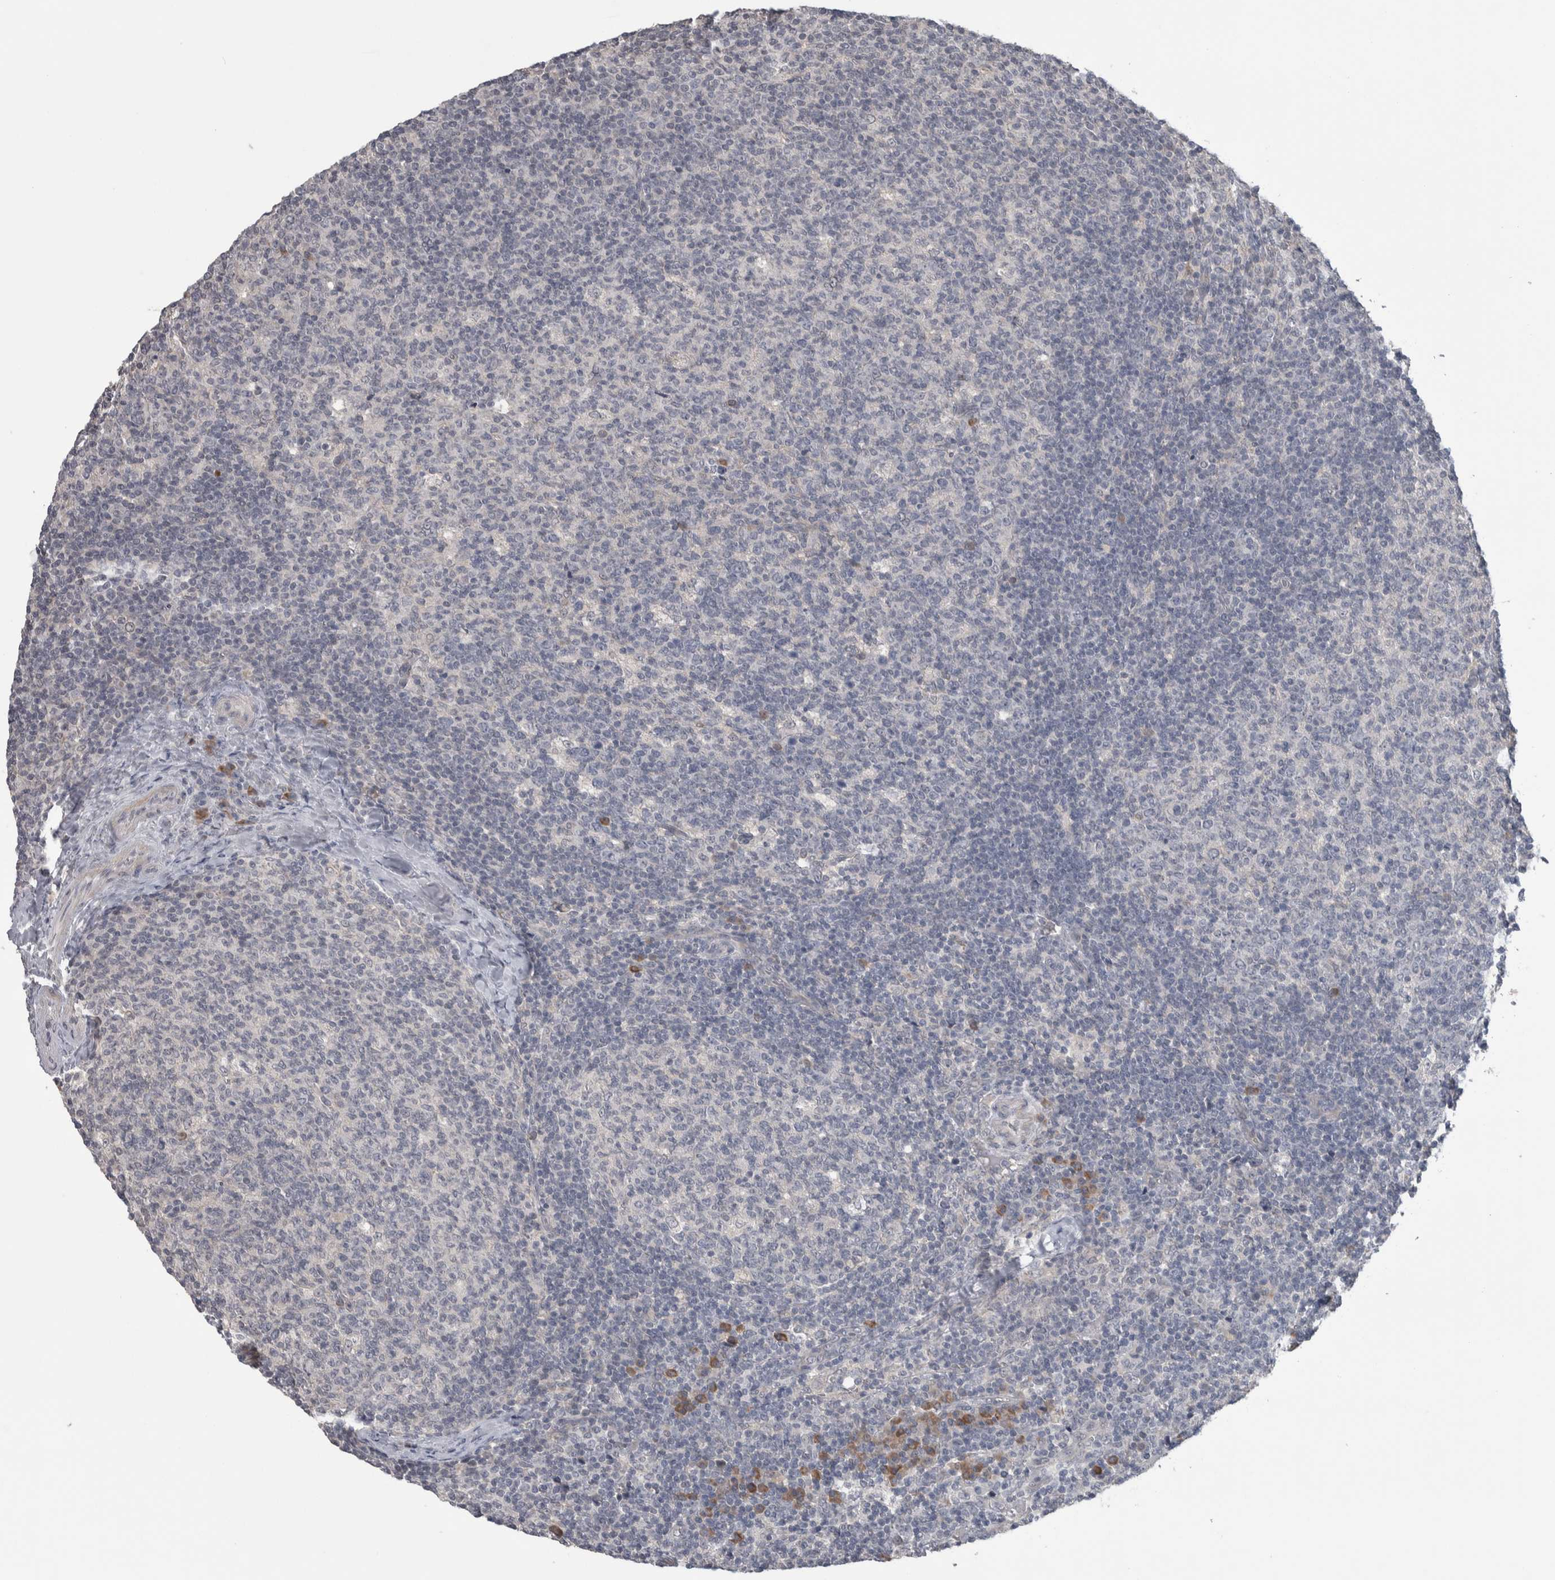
{"staining": {"intensity": "negative", "quantity": "none", "location": "none"}, "tissue": "lymph node", "cell_type": "Germinal center cells", "image_type": "normal", "snomed": [{"axis": "morphology", "description": "Normal tissue, NOS"}, {"axis": "morphology", "description": "Inflammation, NOS"}, {"axis": "topography", "description": "Lymph node"}], "caption": "This photomicrograph is of benign lymph node stained with immunohistochemistry to label a protein in brown with the nuclei are counter-stained blue. There is no positivity in germinal center cells. (DAB IHC visualized using brightfield microscopy, high magnification).", "gene": "CUL2", "patient": {"sex": "male", "age": 55}}